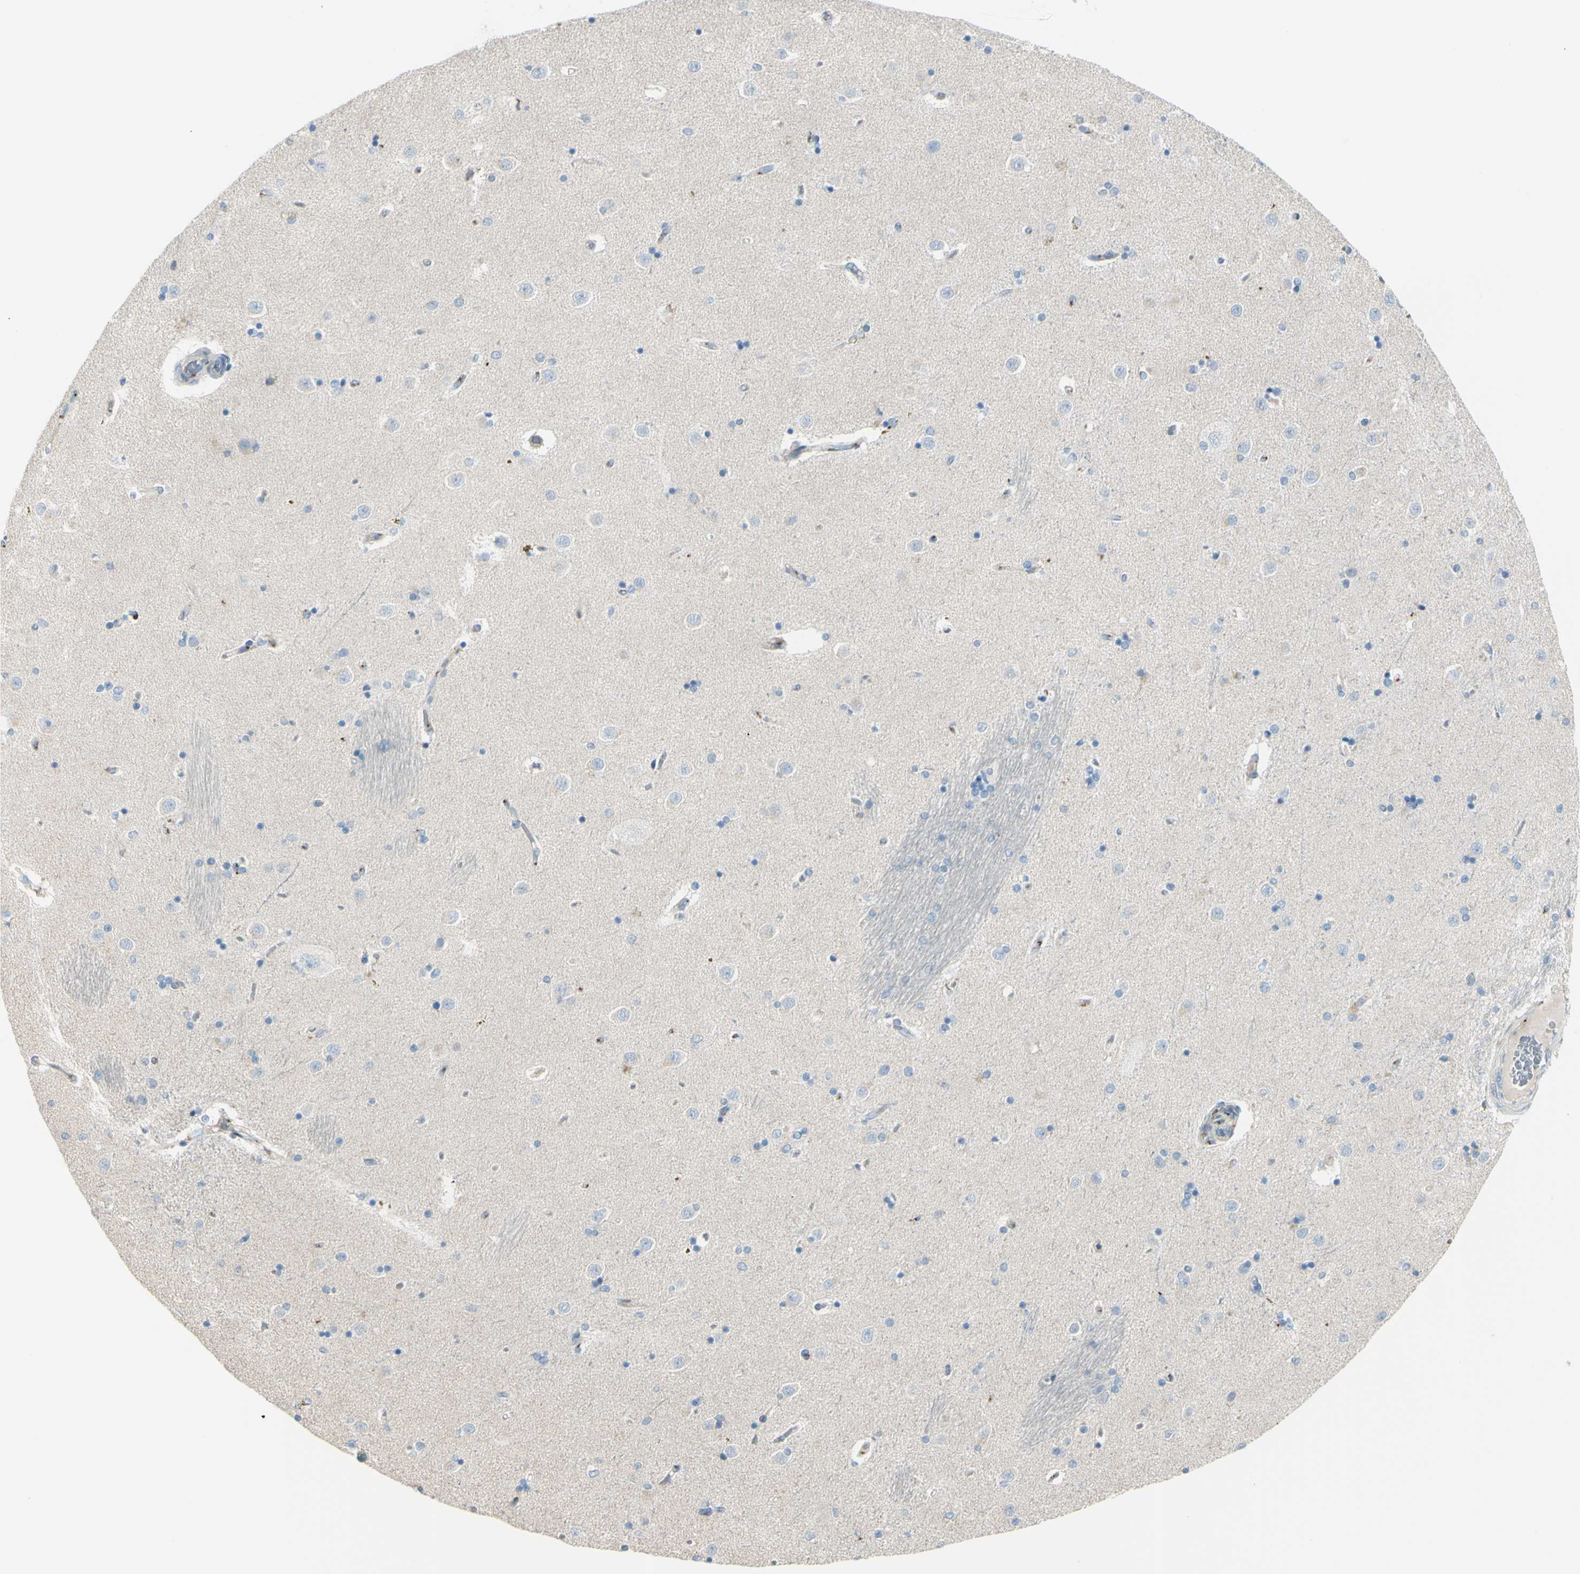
{"staining": {"intensity": "negative", "quantity": "none", "location": "none"}, "tissue": "caudate", "cell_type": "Glial cells", "image_type": "normal", "snomed": [{"axis": "morphology", "description": "Normal tissue, NOS"}, {"axis": "topography", "description": "Lateral ventricle wall"}], "caption": "DAB (3,3'-diaminobenzidine) immunohistochemical staining of normal caudate reveals no significant positivity in glial cells.", "gene": "B4GALT1", "patient": {"sex": "female", "age": 54}}